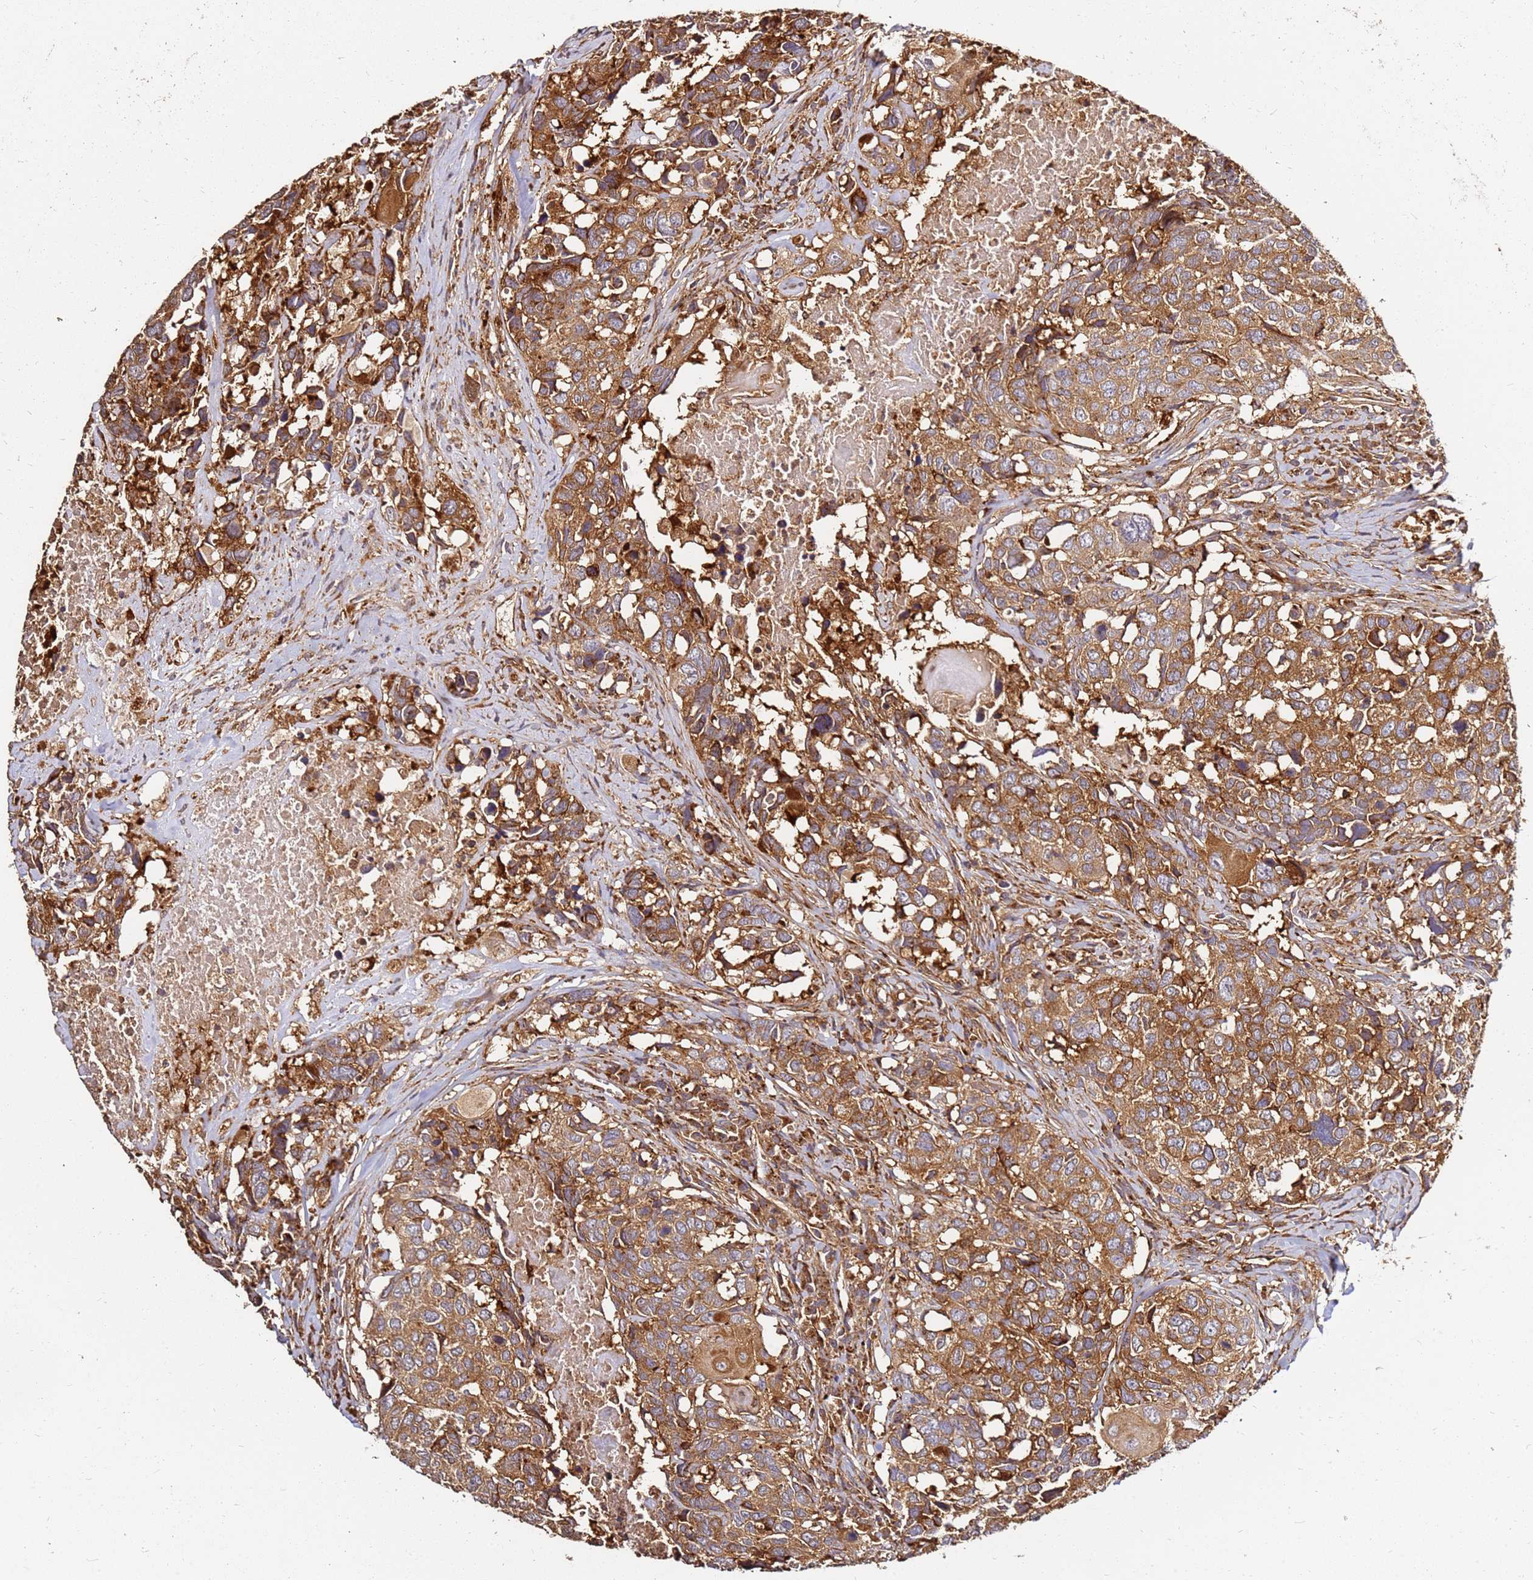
{"staining": {"intensity": "strong", "quantity": ">75%", "location": "cytoplasmic/membranous"}, "tissue": "head and neck cancer", "cell_type": "Tumor cells", "image_type": "cancer", "snomed": [{"axis": "morphology", "description": "Squamous cell carcinoma, NOS"}, {"axis": "topography", "description": "Head-Neck"}], "caption": "Head and neck cancer (squamous cell carcinoma) stained with a protein marker demonstrates strong staining in tumor cells.", "gene": "DVL3", "patient": {"sex": "male", "age": 66}}